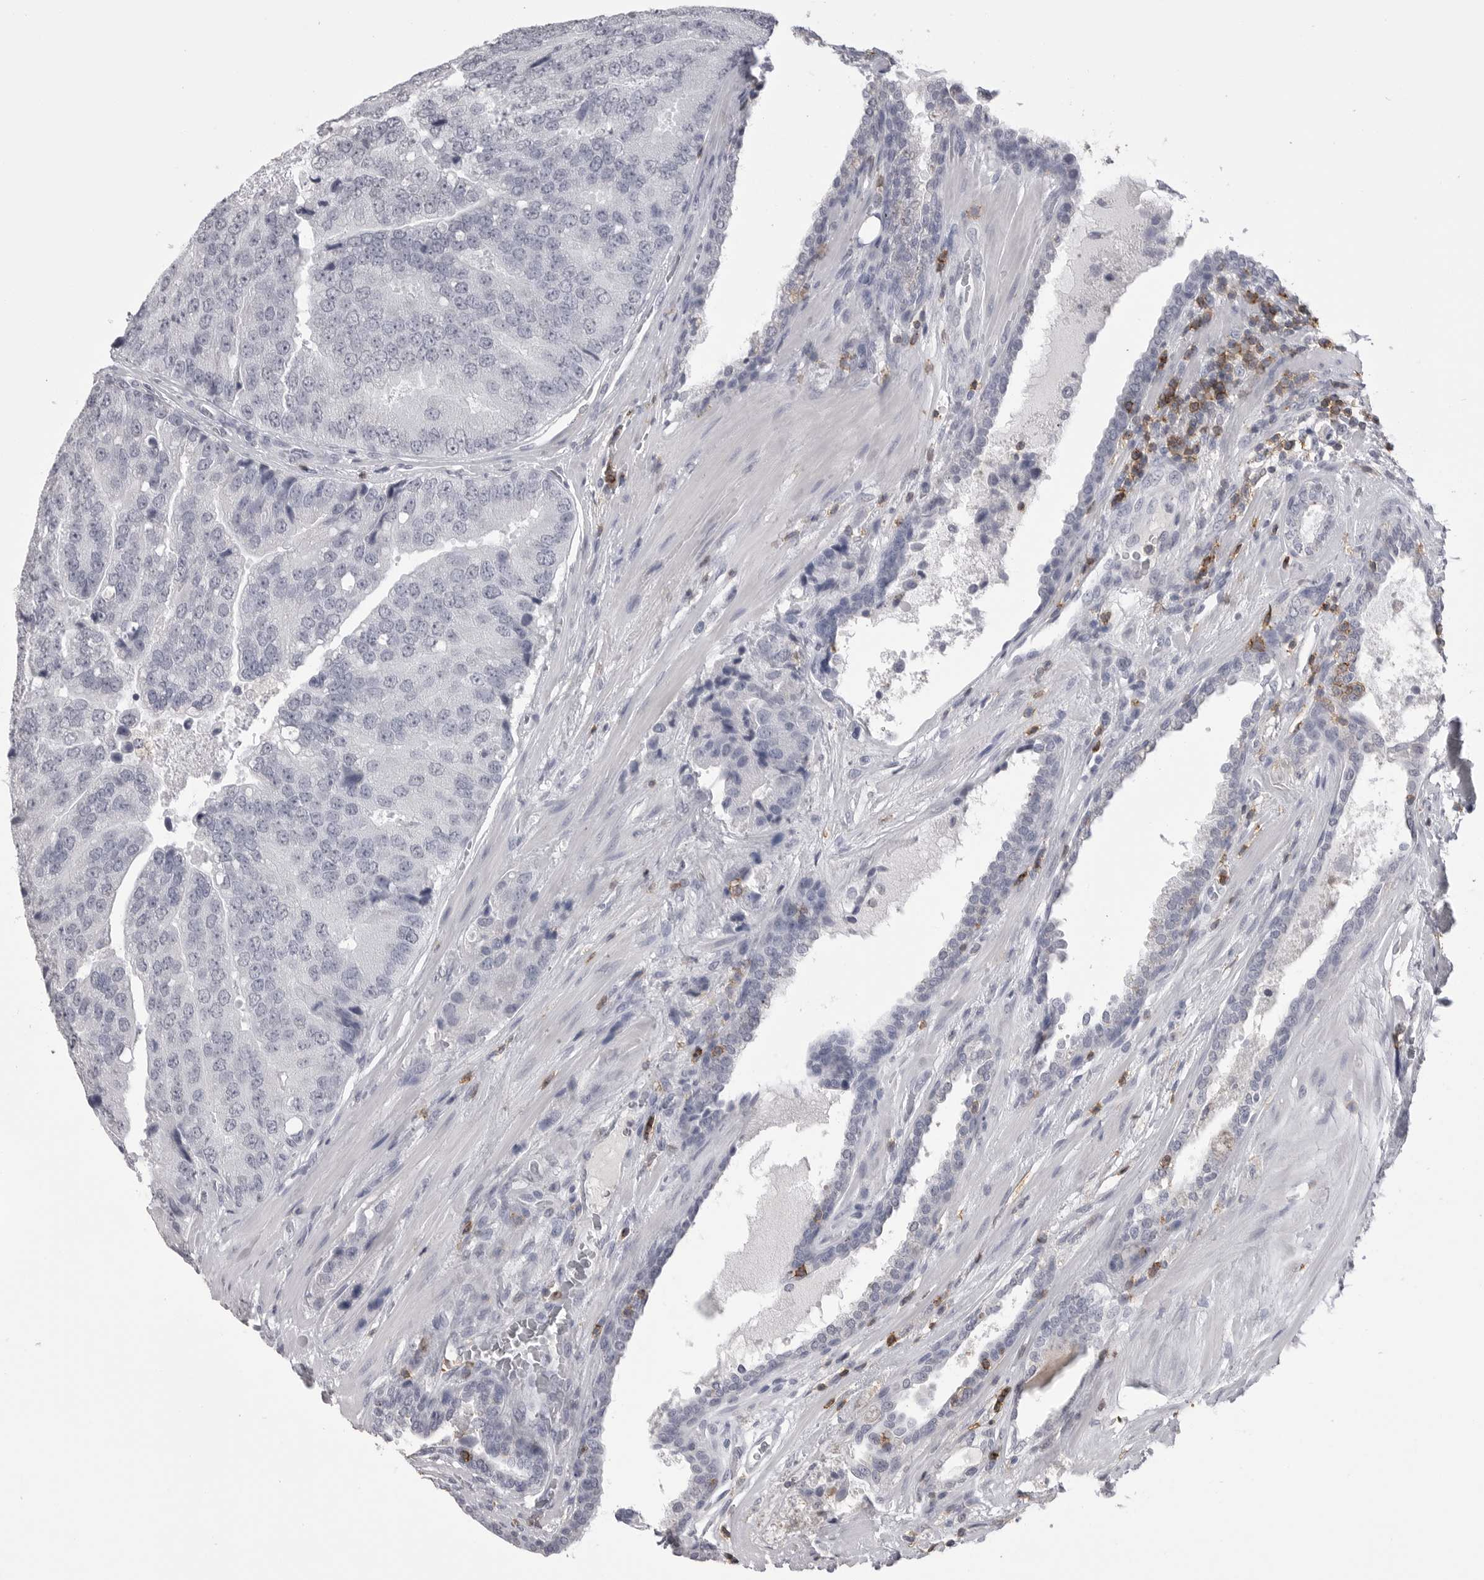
{"staining": {"intensity": "negative", "quantity": "none", "location": "none"}, "tissue": "prostate cancer", "cell_type": "Tumor cells", "image_type": "cancer", "snomed": [{"axis": "morphology", "description": "Adenocarcinoma, High grade"}, {"axis": "topography", "description": "Prostate"}], "caption": "High-grade adenocarcinoma (prostate) was stained to show a protein in brown. There is no significant expression in tumor cells. The staining is performed using DAB brown chromogen with nuclei counter-stained in using hematoxylin.", "gene": "ITGAL", "patient": {"sex": "male", "age": 70}}